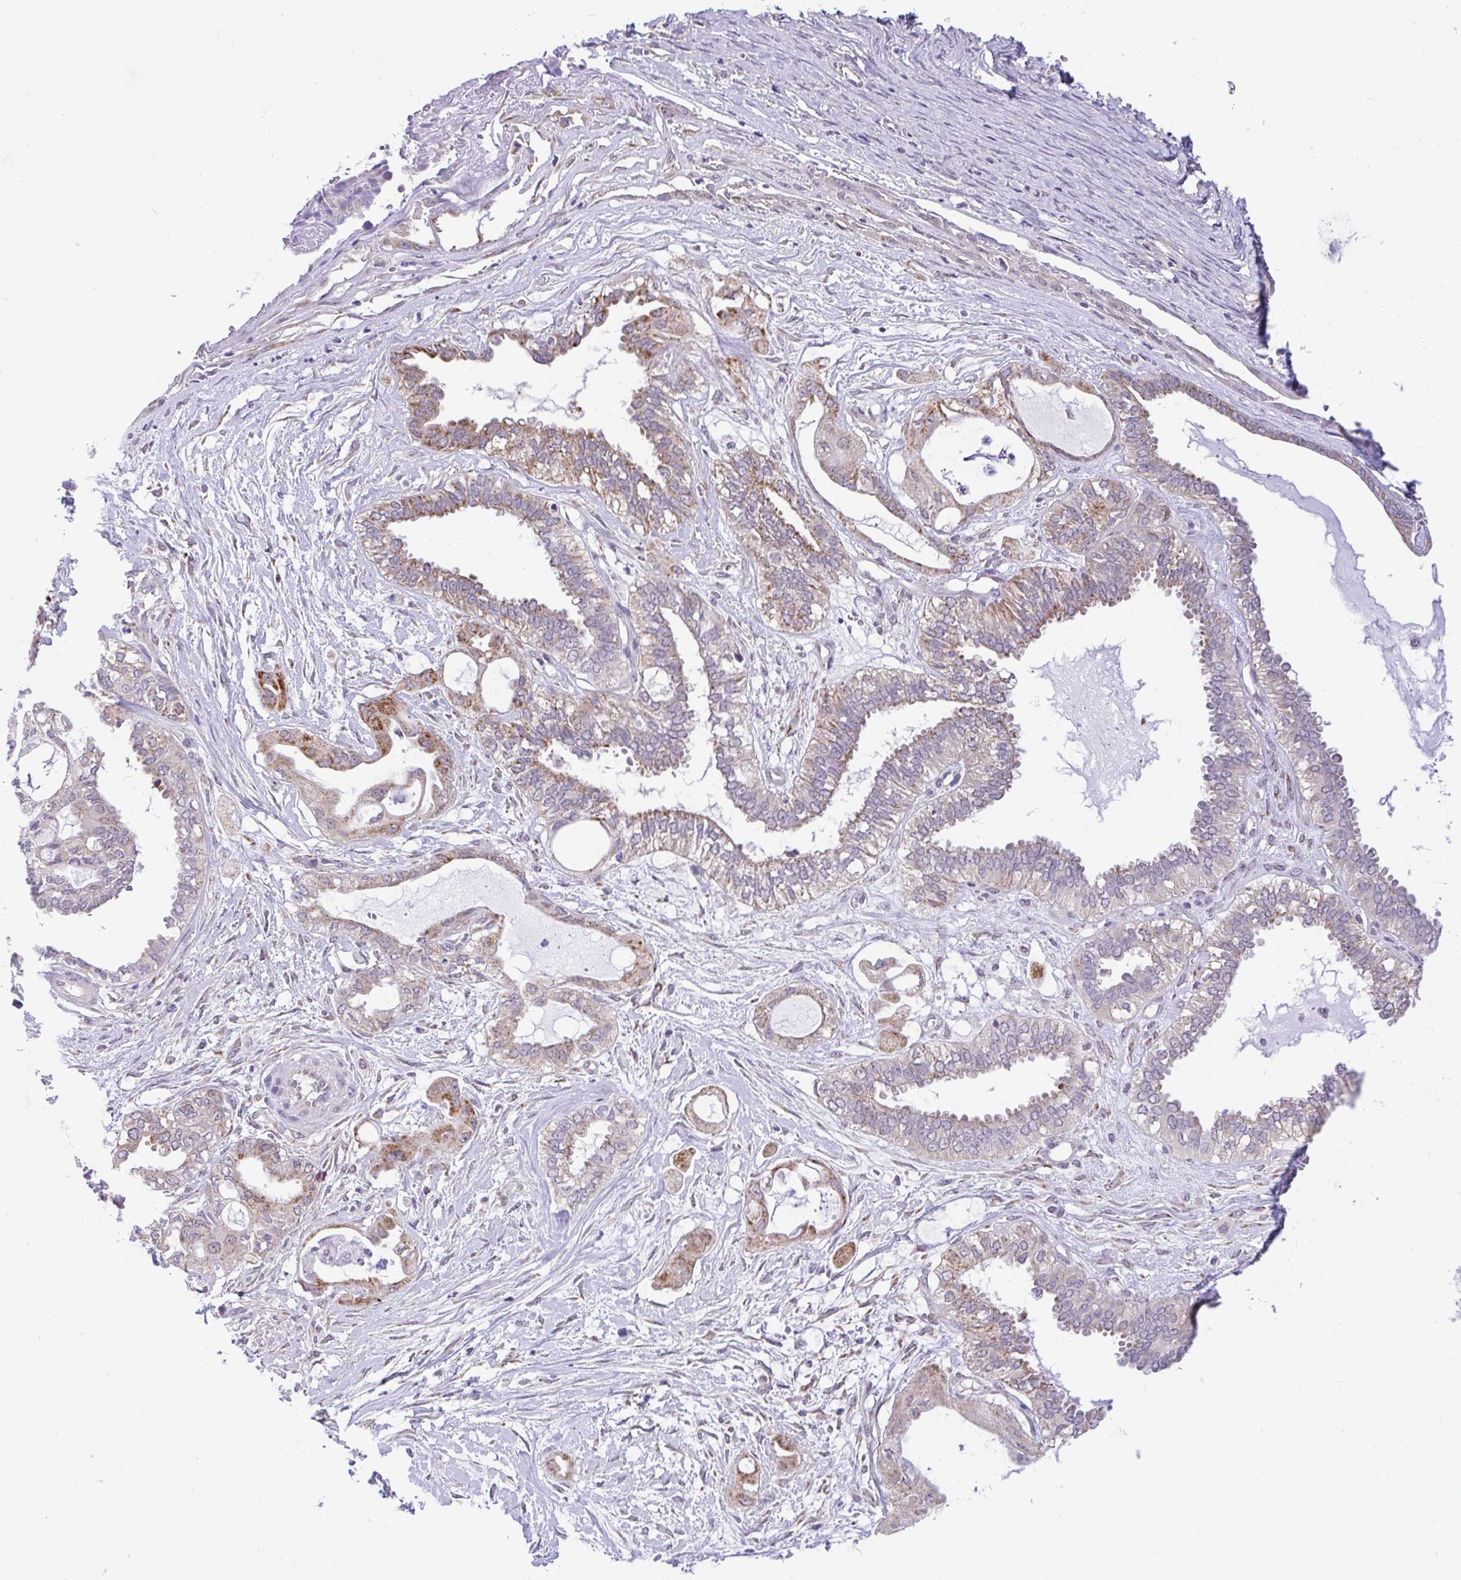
{"staining": {"intensity": "moderate", "quantity": "<25%", "location": "cytoplasmic/membranous"}, "tissue": "ovarian cancer", "cell_type": "Tumor cells", "image_type": "cancer", "snomed": [{"axis": "morphology", "description": "Carcinoma, NOS"}, {"axis": "morphology", "description": "Carcinoma, endometroid"}, {"axis": "topography", "description": "Ovary"}], "caption": "Carcinoma (ovarian) tissue exhibits moderate cytoplasmic/membranous expression in approximately <25% of tumor cells, visualized by immunohistochemistry. (IHC, brightfield microscopy, high magnification).", "gene": "PYCR2", "patient": {"sex": "female", "age": 50}}